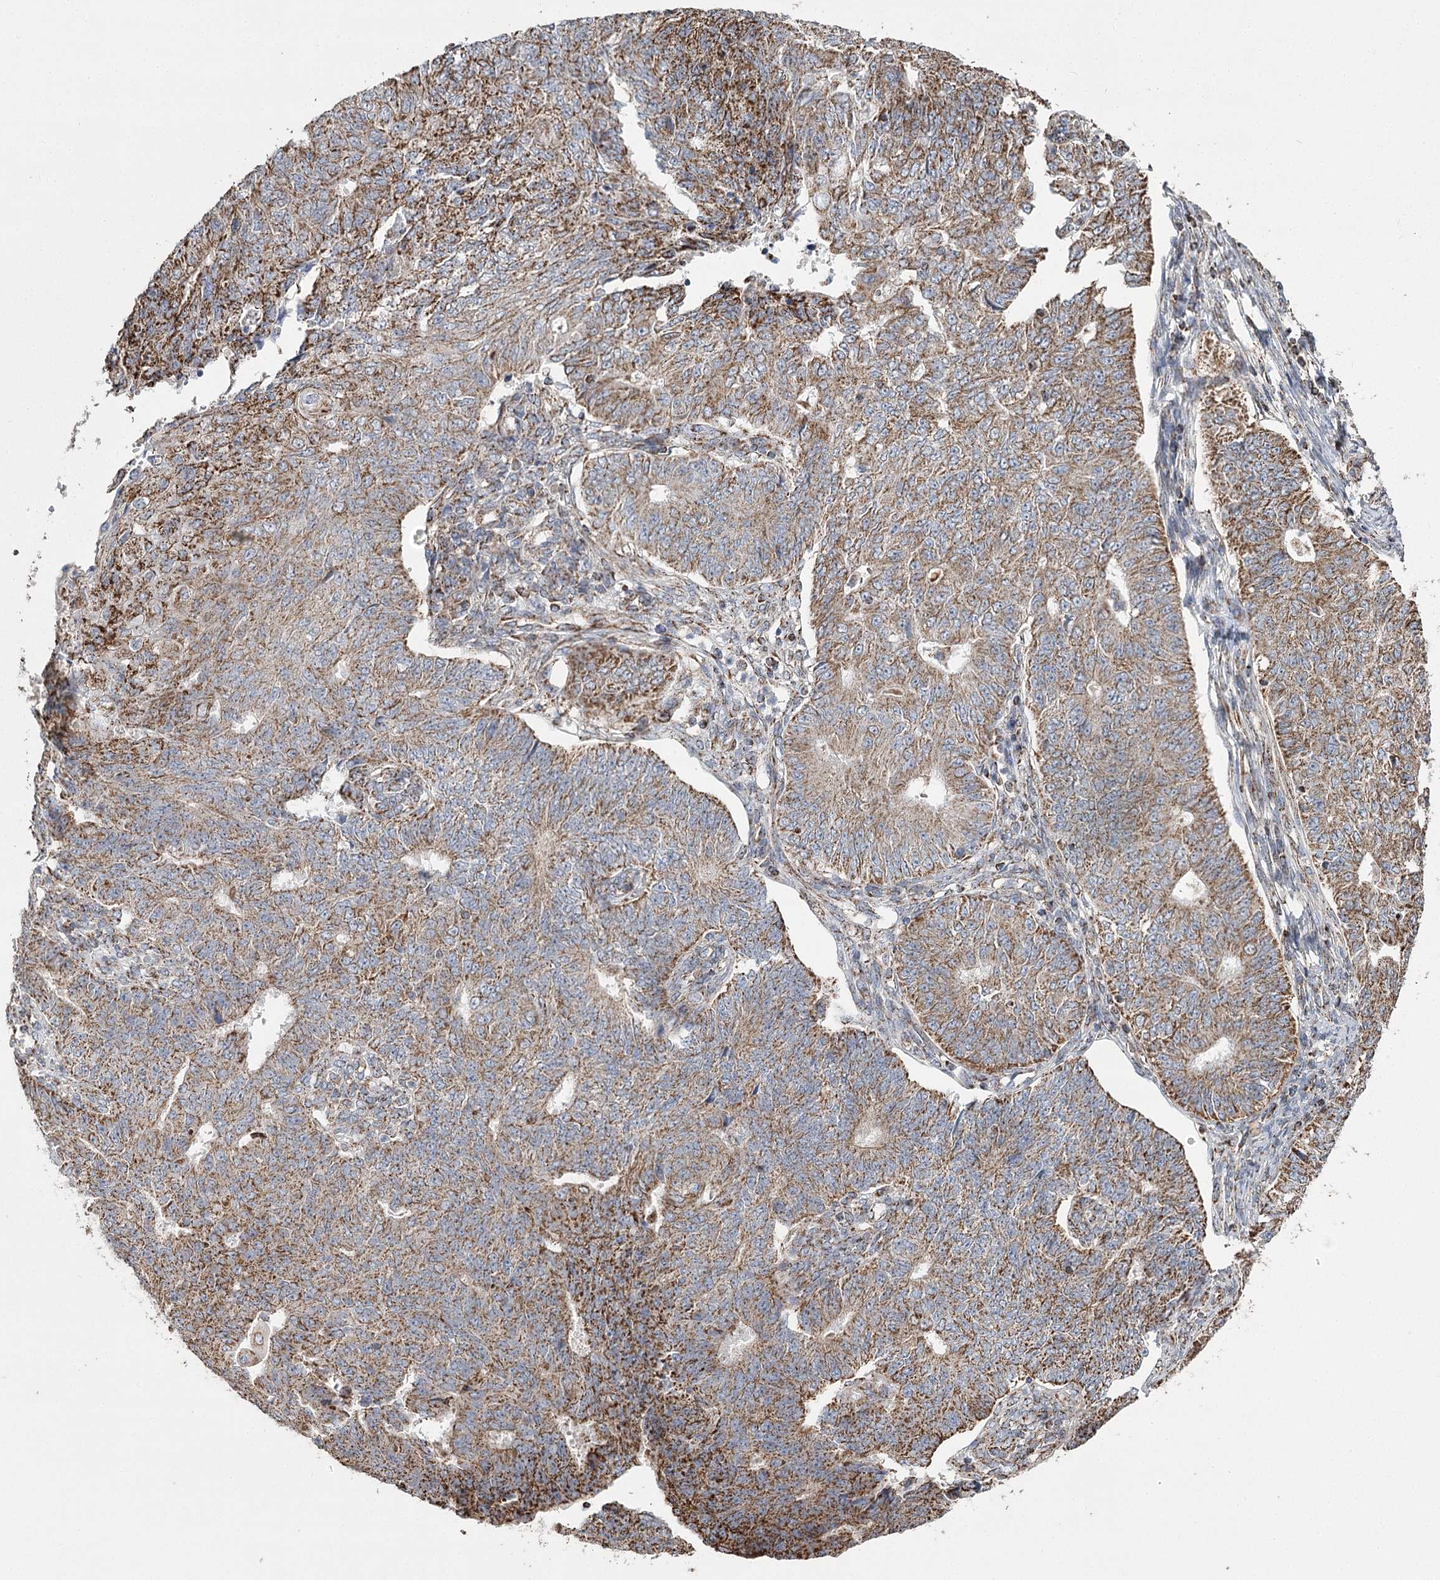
{"staining": {"intensity": "strong", "quantity": "25%-75%", "location": "cytoplasmic/membranous"}, "tissue": "endometrial cancer", "cell_type": "Tumor cells", "image_type": "cancer", "snomed": [{"axis": "morphology", "description": "Adenocarcinoma, NOS"}, {"axis": "topography", "description": "Endometrium"}], "caption": "A high amount of strong cytoplasmic/membranous staining is identified in approximately 25%-75% of tumor cells in adenocarcinoma (endometrial) tissue.", "gene": "RANBP3L", "patient": {"sex": "female", "age": 32}}